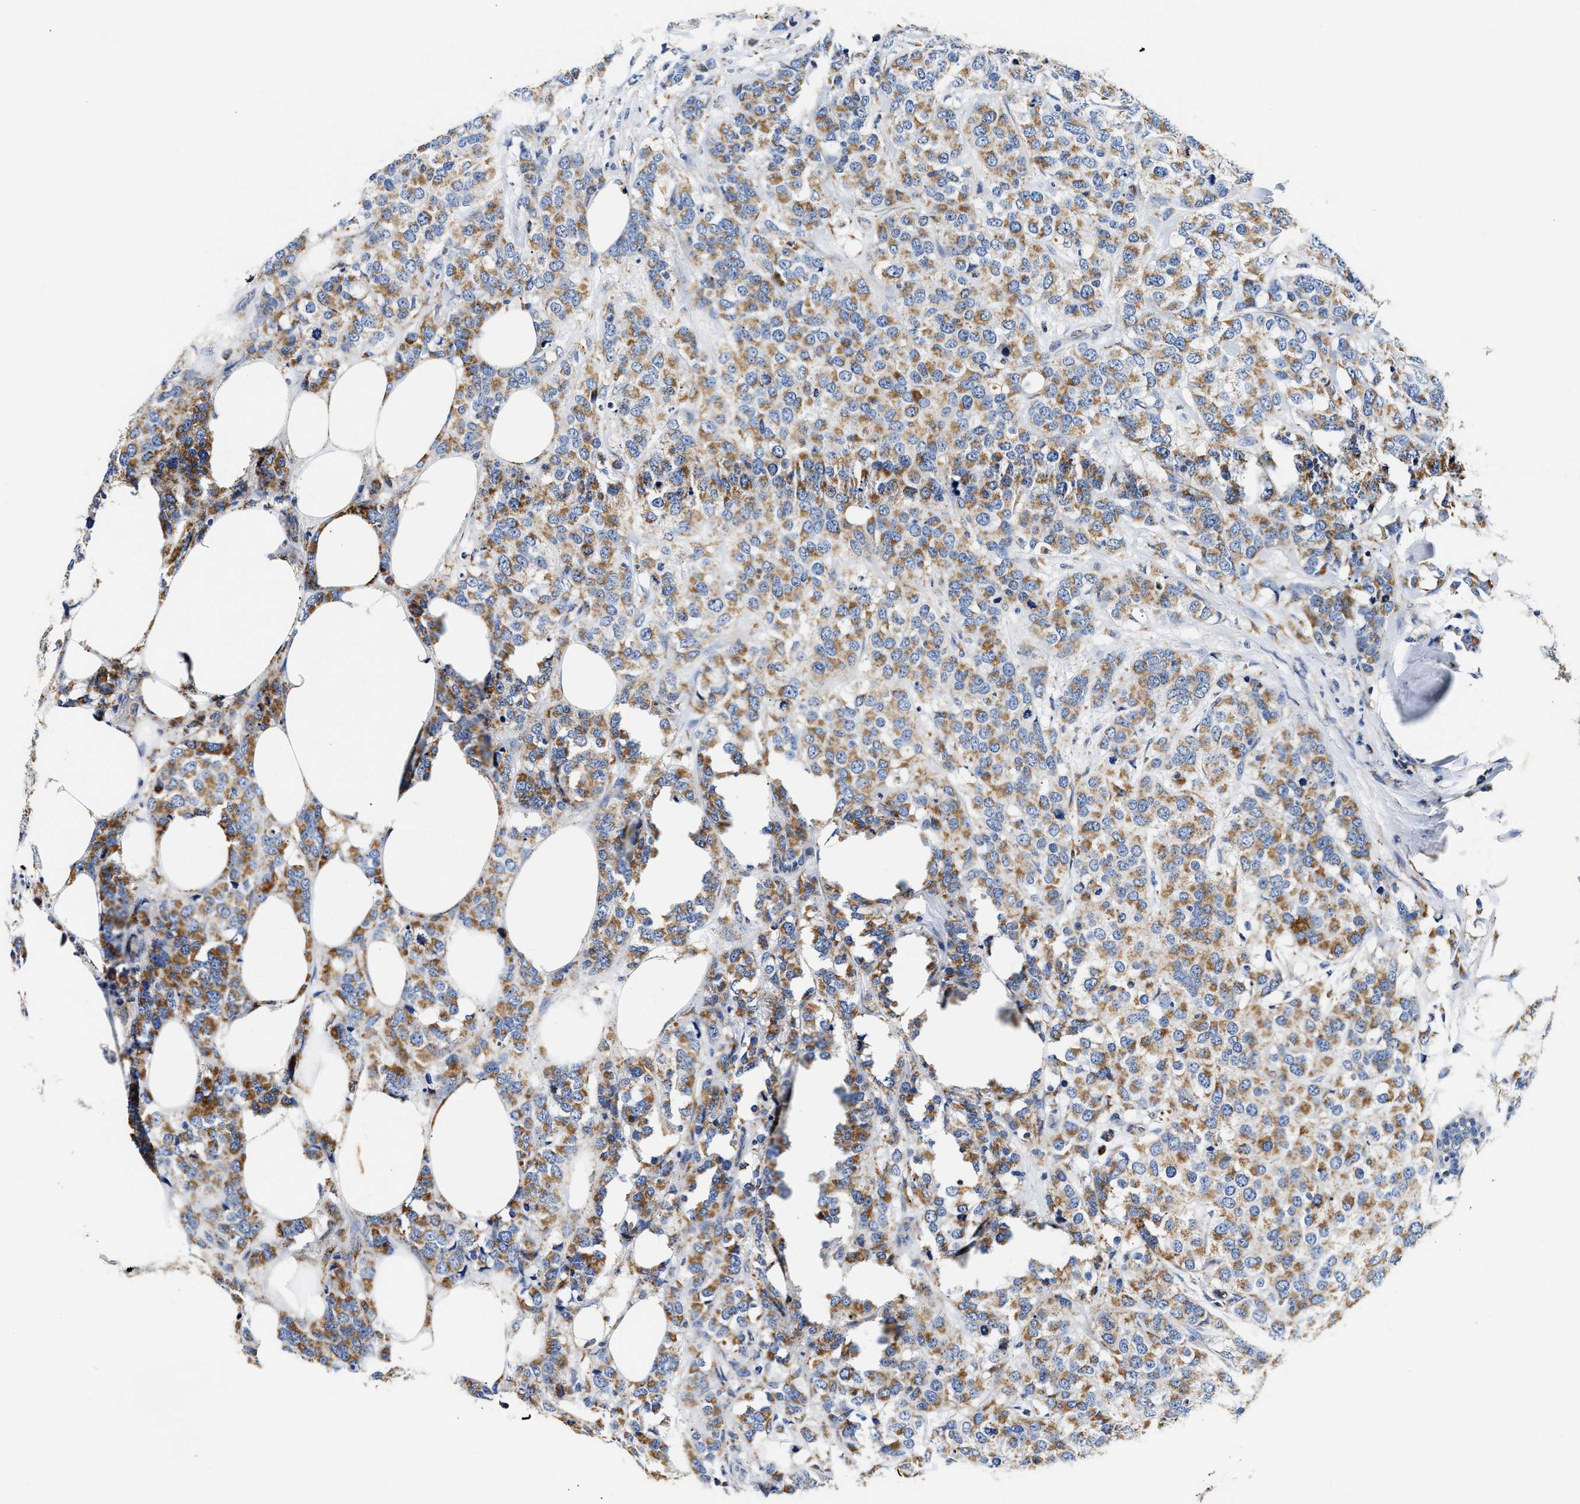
{"staining": {"intensity": "moderate", "quantity": ">75%", "location": "cytoplasmic/membranous"}, "tissue": "breast cancer", "cell_type": "Tumor cells", "image_type": "cancer", "snomed": [{"axis": "morphology", "description": "Lobular carcinoma"}, {"axis": "topography", "description": "Breast"}], "caption": "Protein analysis of breast cancer (lobular carcinoma) tissue reveals moderate cytoplasmic/membranous positivity in about >75% of tumor cells.", "gene": "ACADVL", "patient": {"sex": "female", "age": 59}}